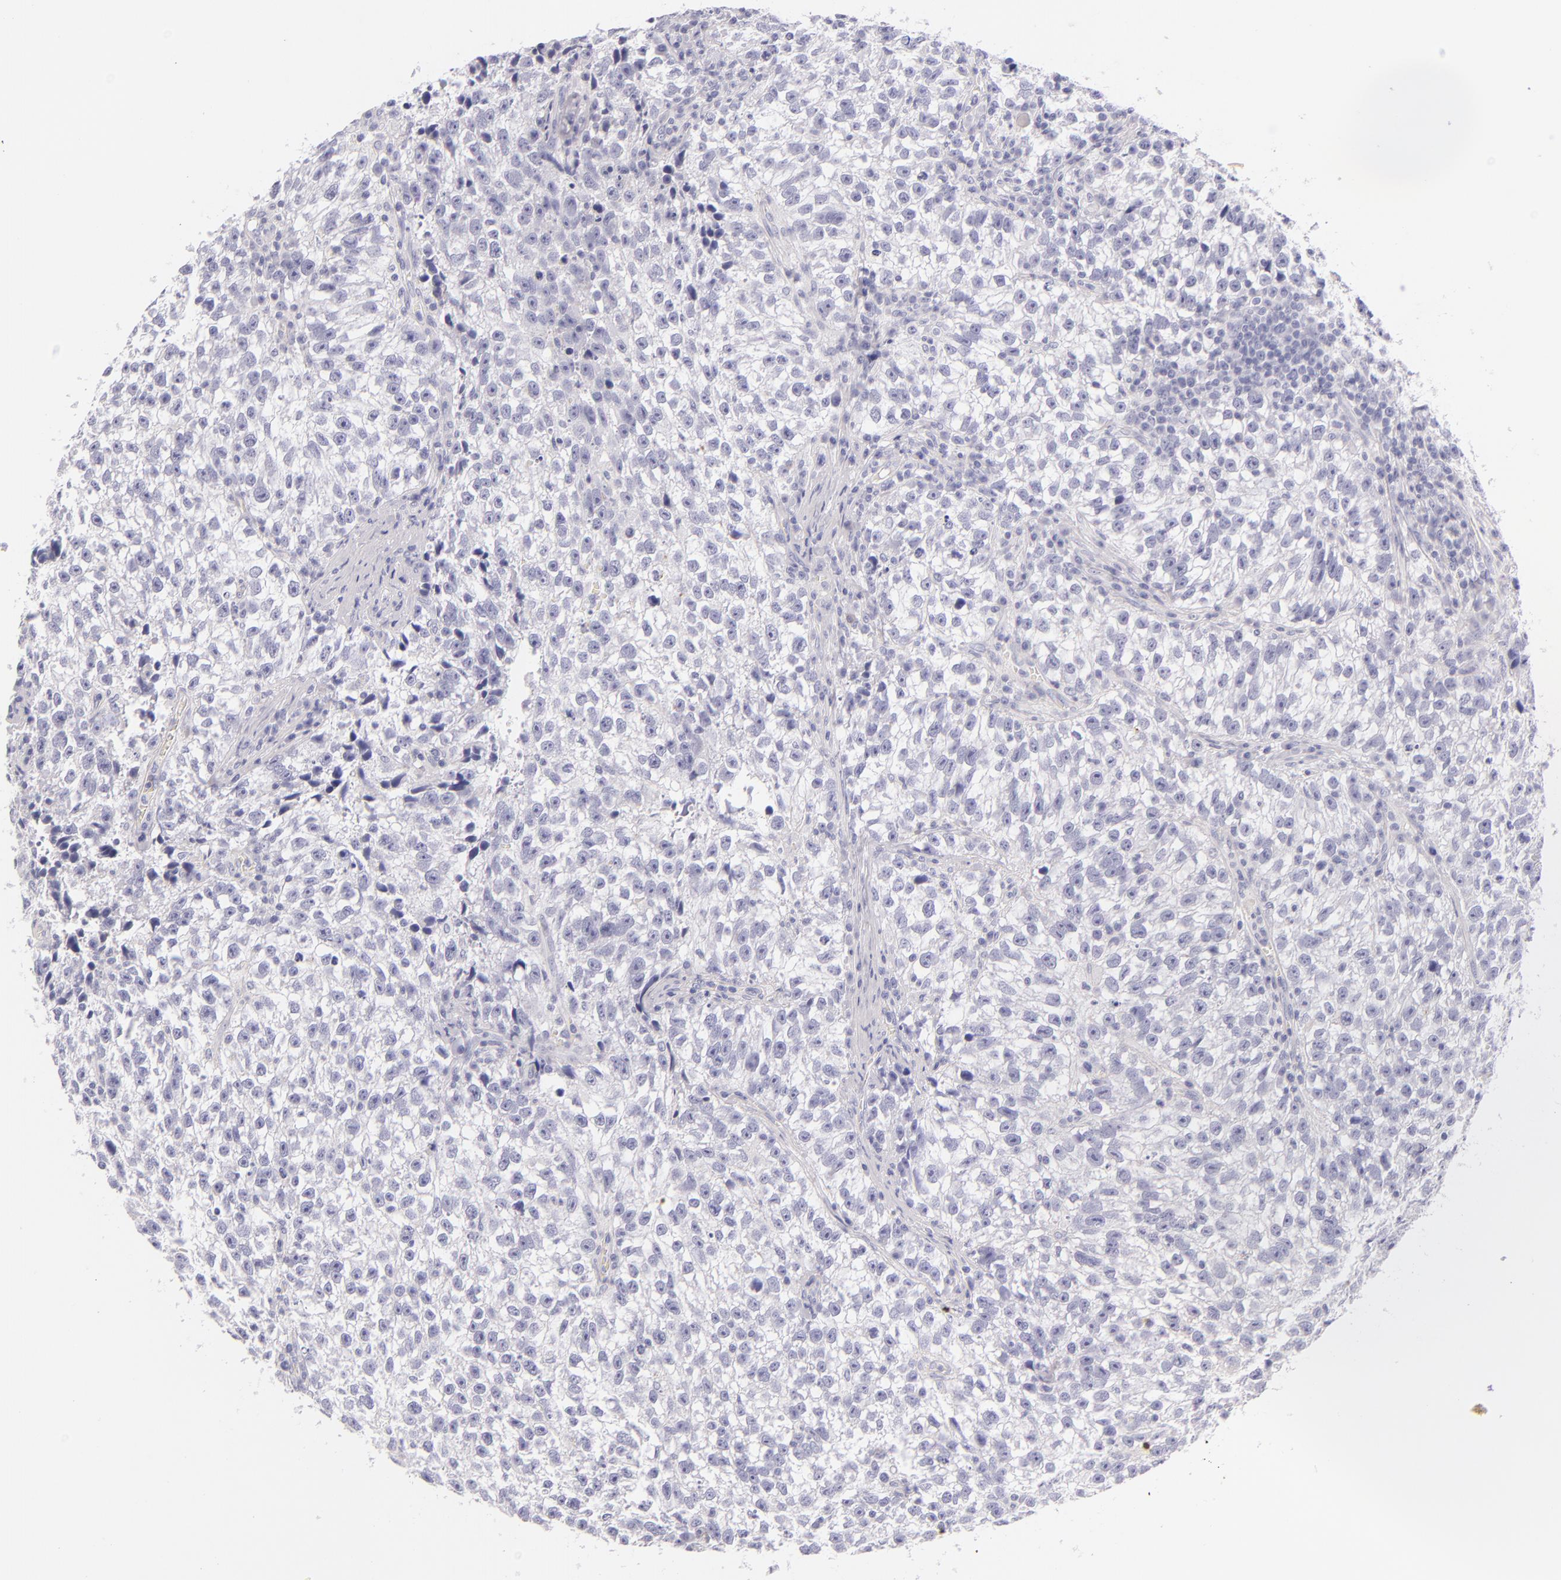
{"staining": {"intensity": "negative", "quantity": "none", "location": "none"}, "tissue": "testis cancer", "cell_type": "Tumor cells", "image_type": "cancer", "snomed": [{"axis": "morphology", "description": "Seminoma, NOS"}, {"axis": "topography", "description": "Testis"}], "caption": "The immunohistochemistry (IHC) micrograph has no significant positivity in tumor cells of testis seminoma tissue.", "gene": "INA", "patient": {"sex": "male", "age": 38}}